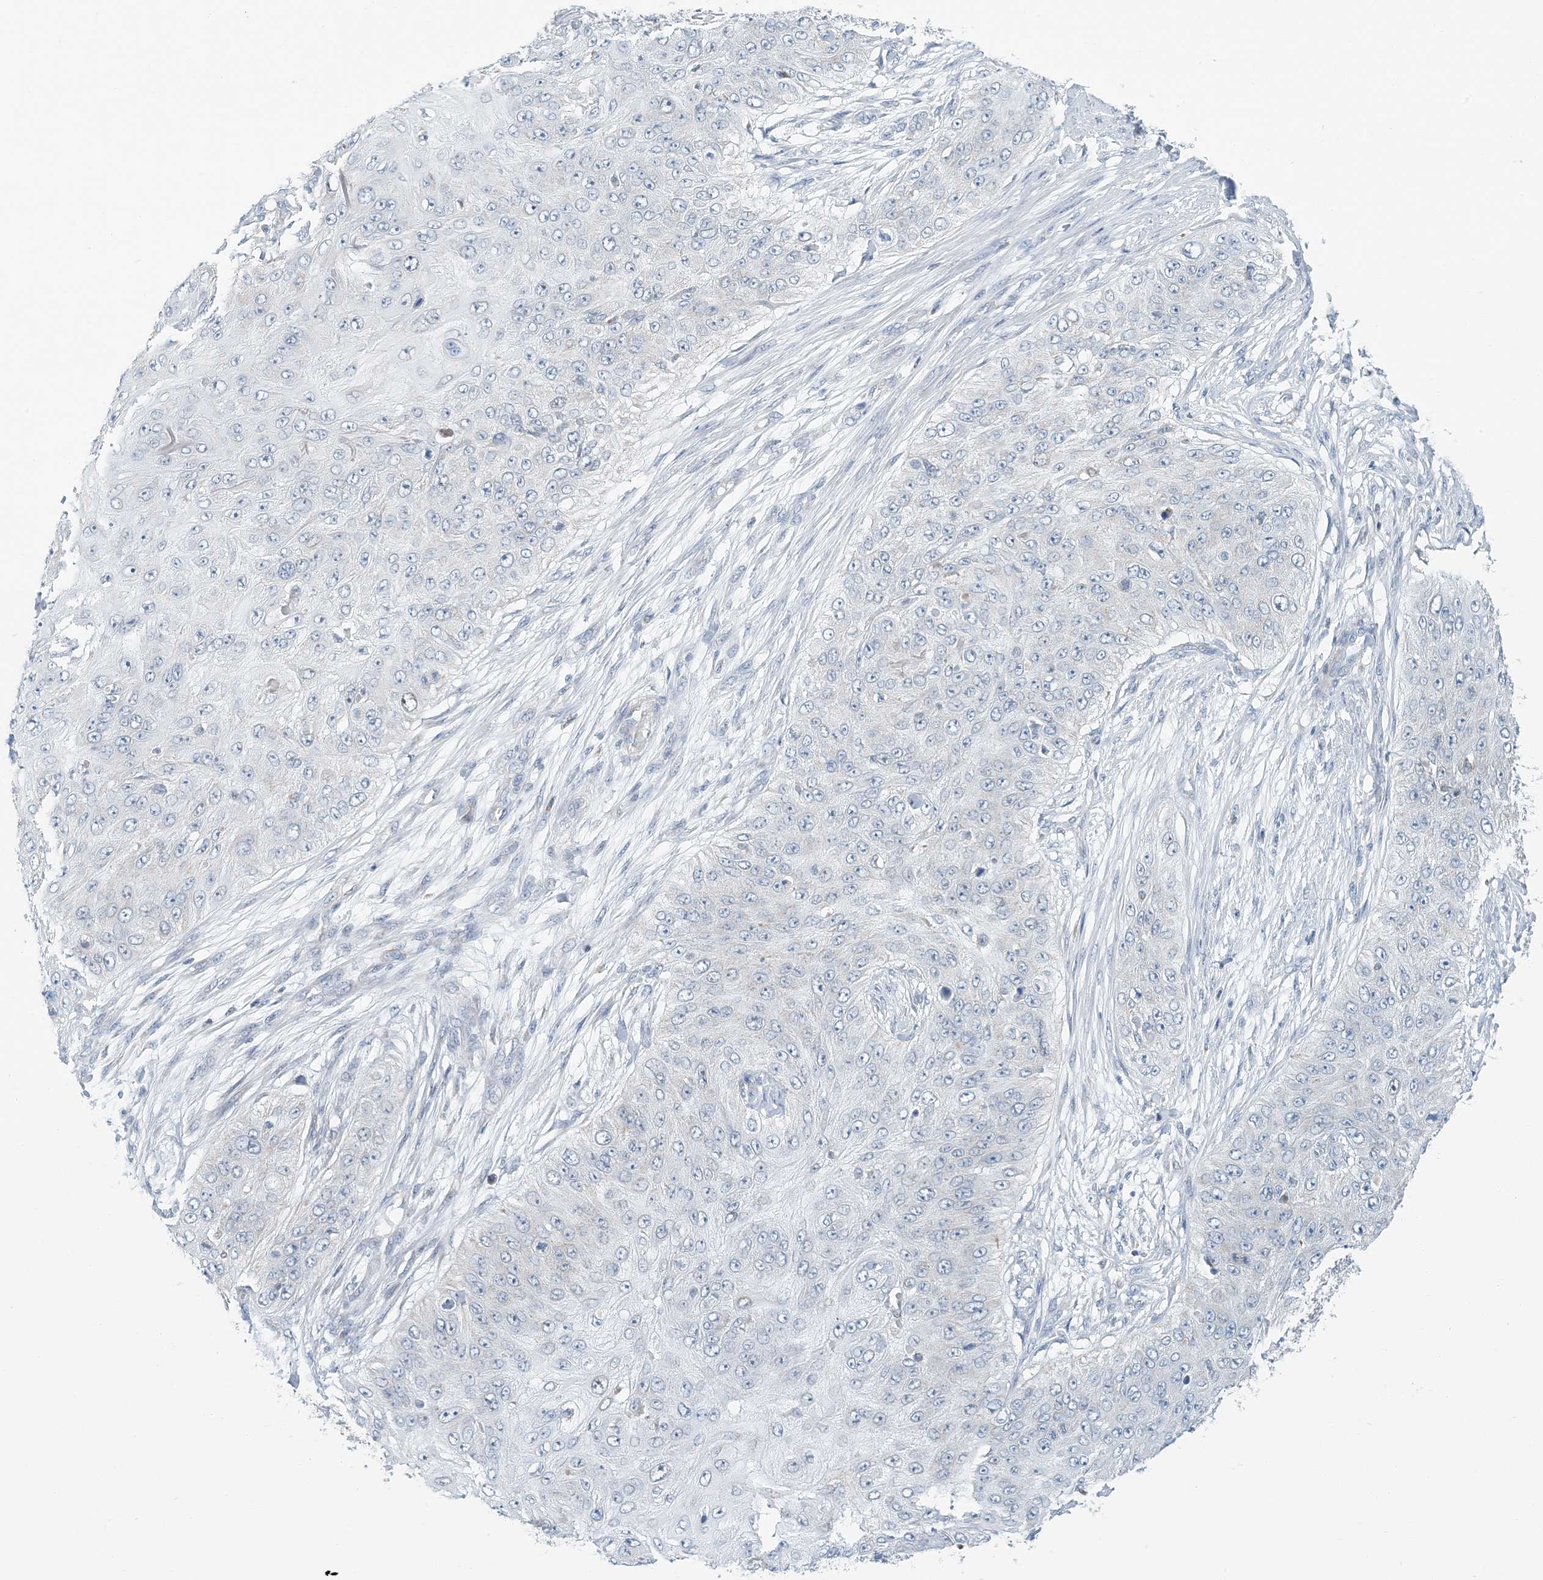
{"staining": {"intensity": "negative", "quantity": "none", "location": "none"}, "tissue": "skin cancer", "cell_type": "Tumor cells", "image_type": "cancer", "snomed": [{"axis": "morphology", "description": "Squamous cell carcinoma, NOS"}, {"axis": "topography", "description": "Skin"}], "caption": "High magnification brightfield microscopy of skin squamous cell carcinoma stained with DAB (3,3'-diaminobenzidine) (brown) and counterstained with hematoxylin (blue): tumor cells show no significant expression. (DAB immunohistochemistry visualized using brightfield microscopy, high magnification).", "gene": "BDH1", "patient": {"sex": "female", "age": 80}}